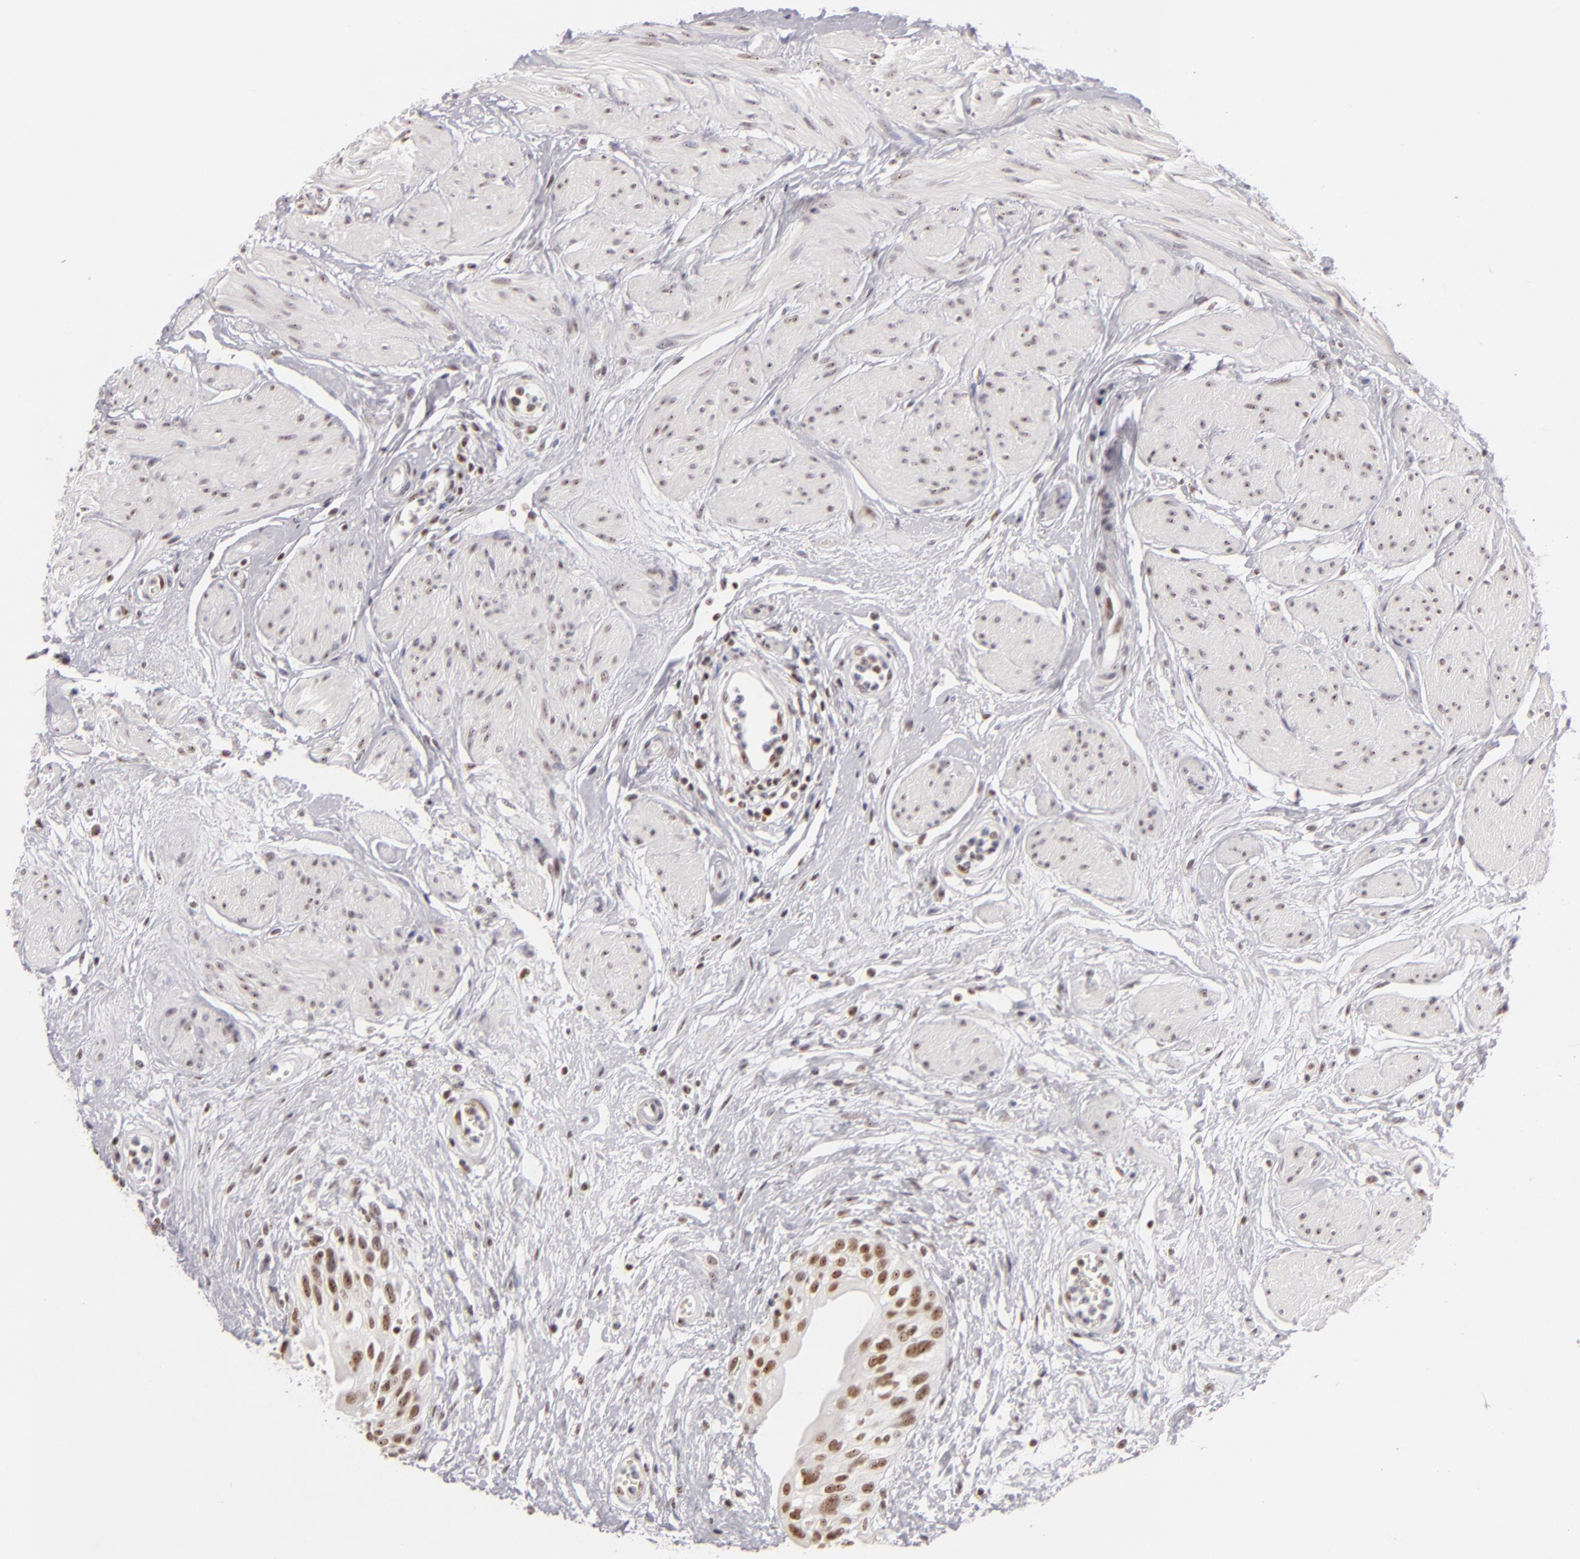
{"staining": {"intensity": "strong", "quantity": ">75%", "location": "nuclear"}, "tissue": "urinary bladder", "cell_type": "Urothelial cells", "image_type": "normal", "snomed": [{"axis": "morphology", "description": "Normal tissue, NOS"}, {"axis": "topography", "description": "Urinary bladder"}], "caption": "Strong nuclear staining for a protein is appreciated in approximately >75% of urothelial cells of unremarkable urinary bladder using immunohistochemistry.", "gene": "DAXX", "patient": {"sex": "female", "age": 55}}